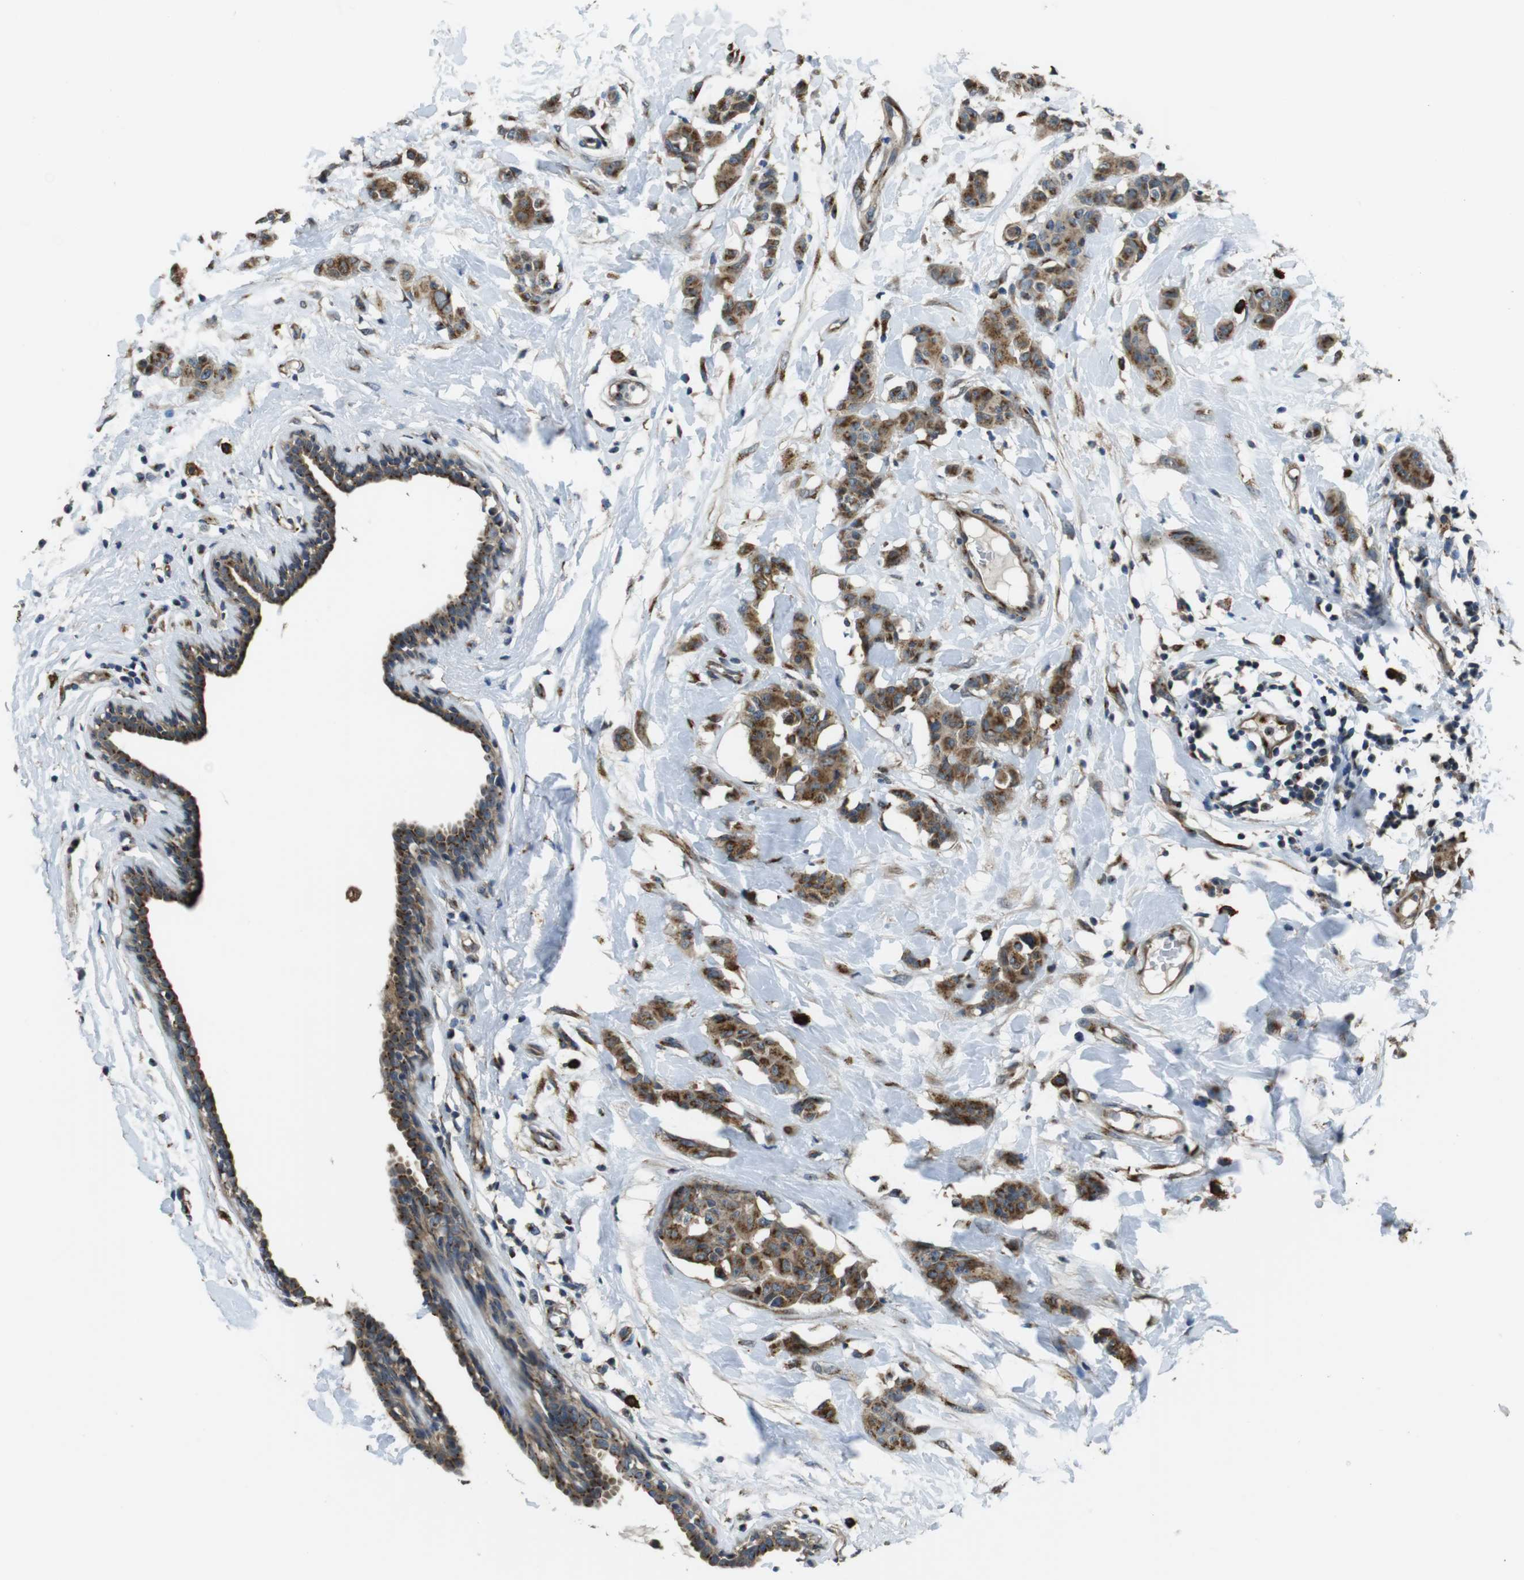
{"staining": {"intensity": "moderate", "quantity": ">75%", "location": "cytoplasmic/membranous"}, "tissue": "breast cancer", "cell_type": "Tumor cells", "image_type": "cancer", "snomed": [{"axis": "morphology", "description": "Normal tissue, NOS"}, {"axis": "morphology", "description": "Duct carcinoma"}, {"axis": "topography", "description": "Breast"}], "caption": "Moderate cytoplasmic/membranous positivity for a protein is present in about >75% of tumor cells of breast cancer (intraductal carcinoma) using immunohistochemistry.", "gene": "RAB6A", "patient": {"sex": "female", "age": 40}}